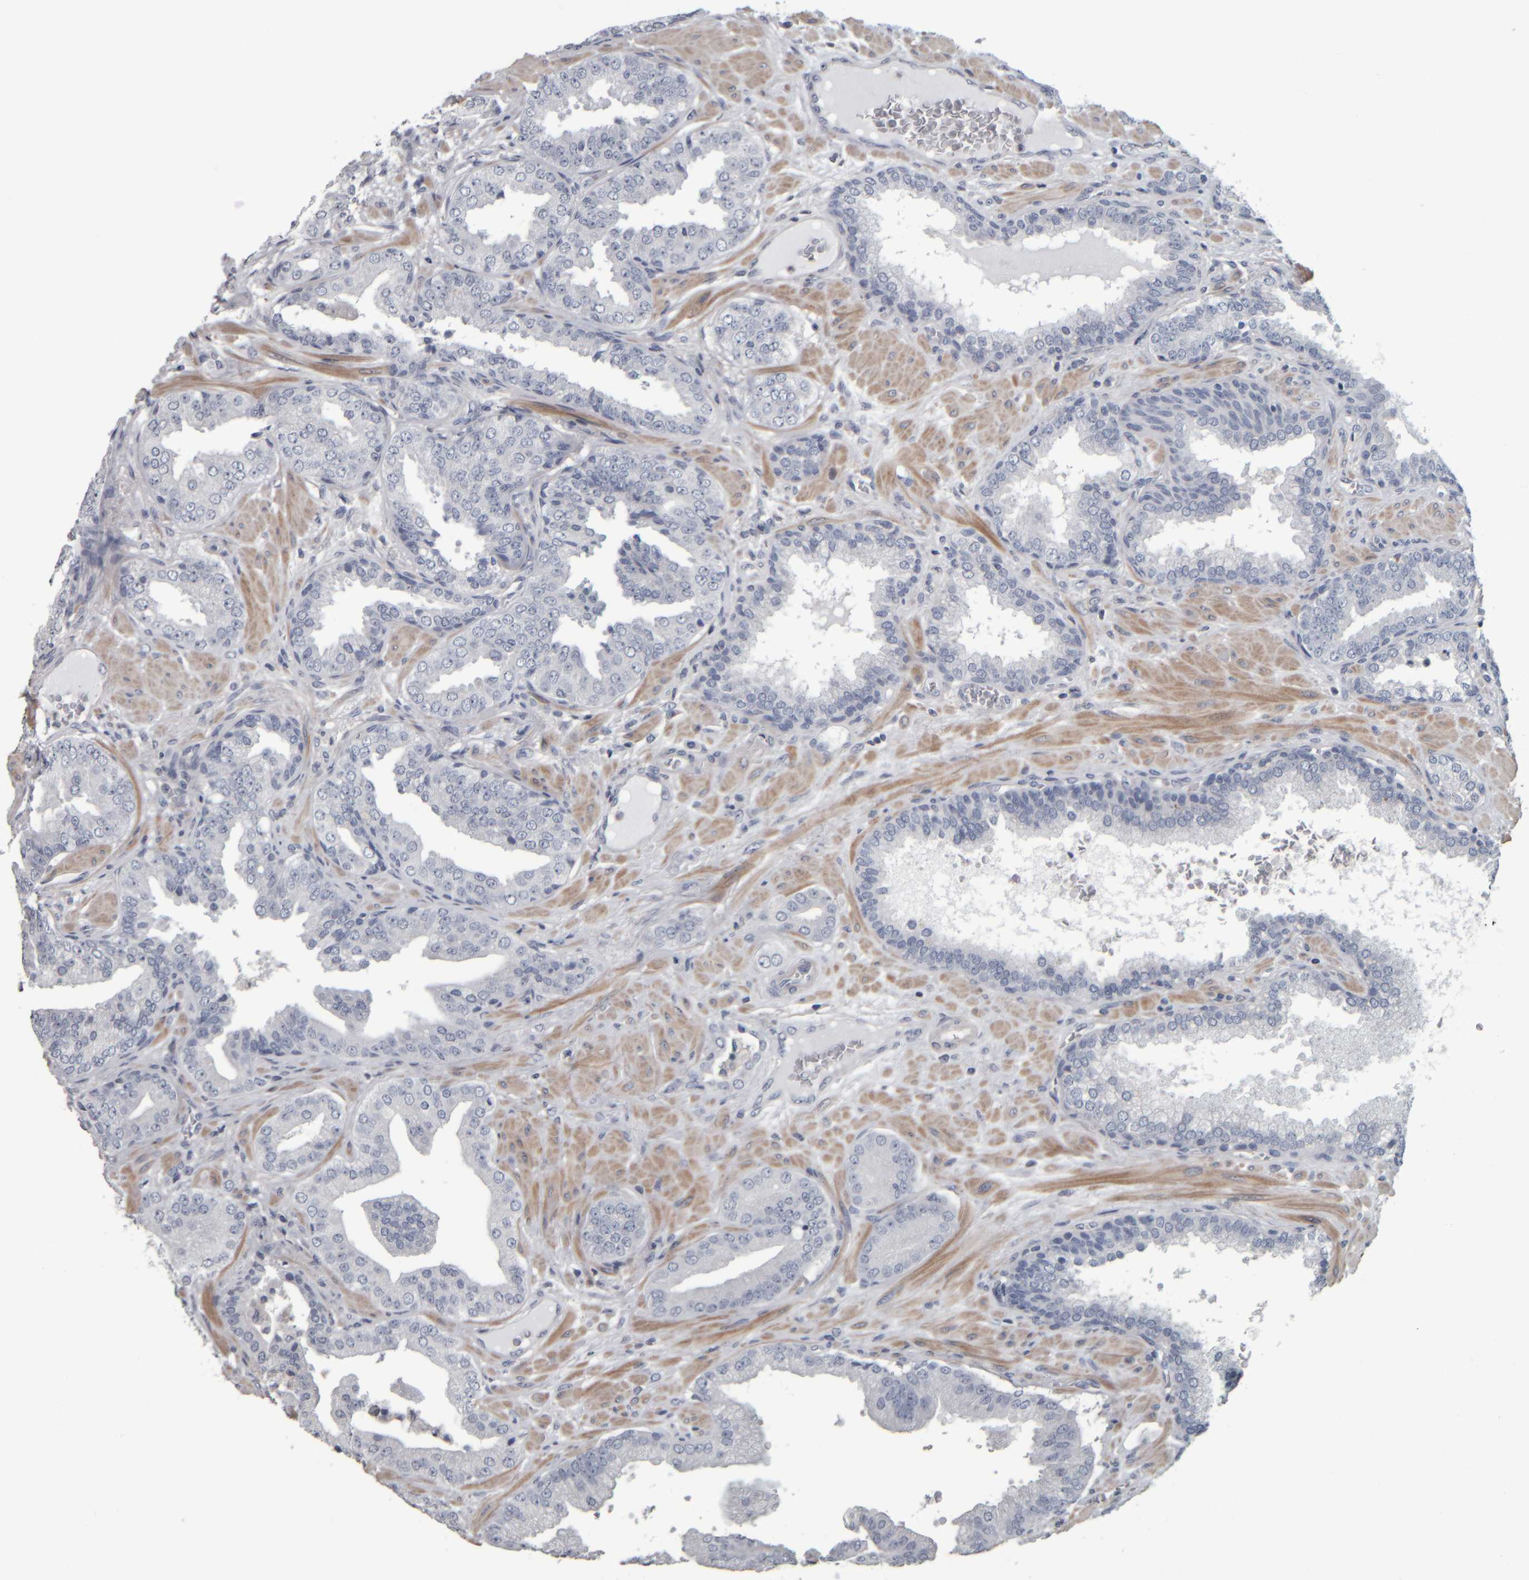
{"staining": {"intensity": "negative", "quantity": "none", "location": "none"}, "tissue": "prostate cancer", "cell_type": "Tumor cells", "image_type": "cancer", "snomed": [{"axis": "morphology", "description": "Adenocarcinoma, Low grade"}, {"axis": "topography", "description": "Prostate"}], "caption": "The image exhibits no staining of tumor cells in prostate cancer (low-grade adenocarcinoma).", "gene": "CAVIN4", "patient": {"sex": "male", "age": 62}}